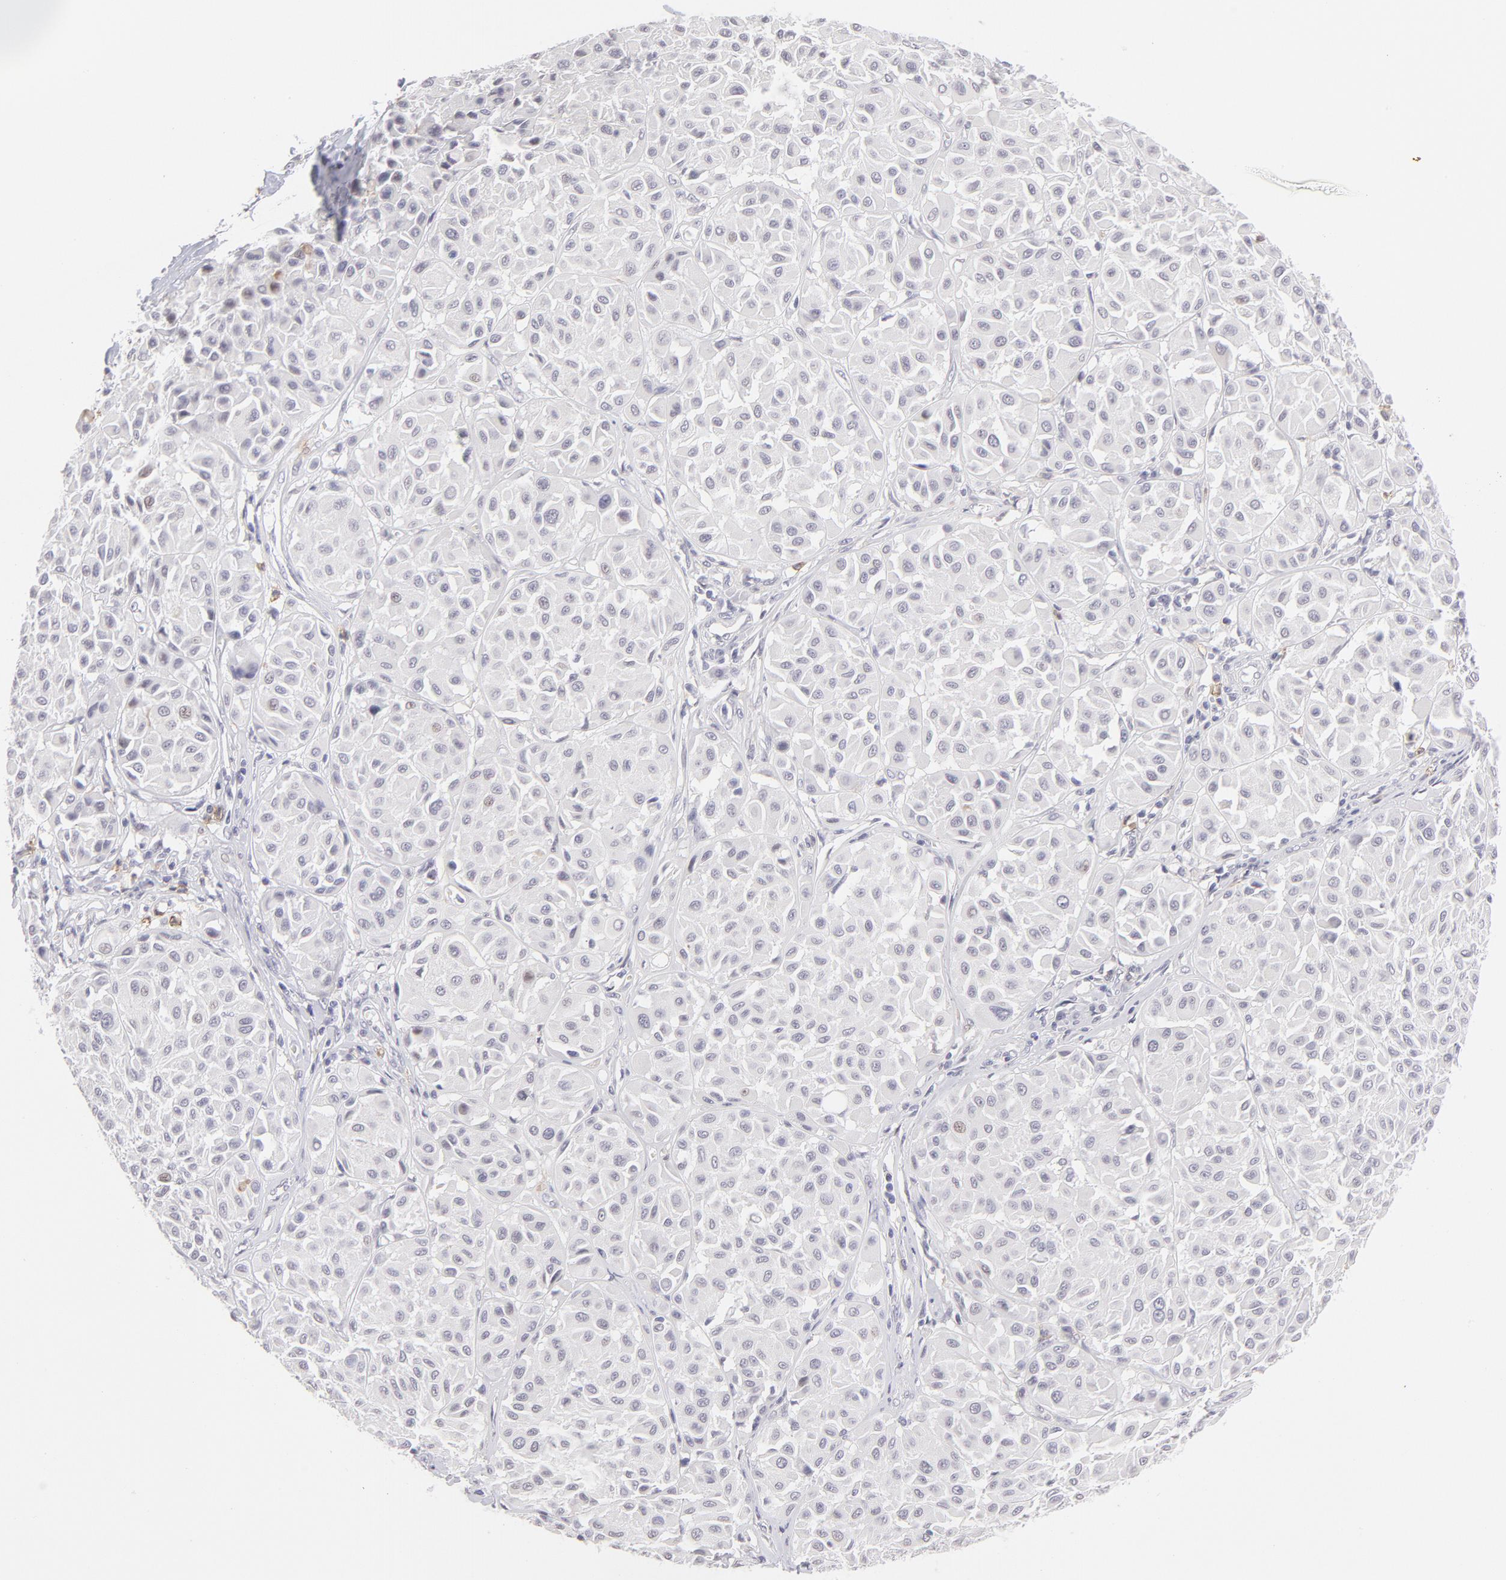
{"staining": {"intensity": "negative", "quantity": "none", "location": "none"}, "tissue": "melanoma", "cell_type": "Tumor cells", "image_type": "cancer", "snomed": [{"axis": "morphology", "description": "Malignant melanoma, Metastatic site"}, {"axis": "topography", "description": "Soft tissue"}], "caption": "An immunohistochemistry image of melanoma is shown. There is no staining in tumor cells of melanoma.", "gene": "LTB4R", "patient": {"sex": "male", "age": 41}}